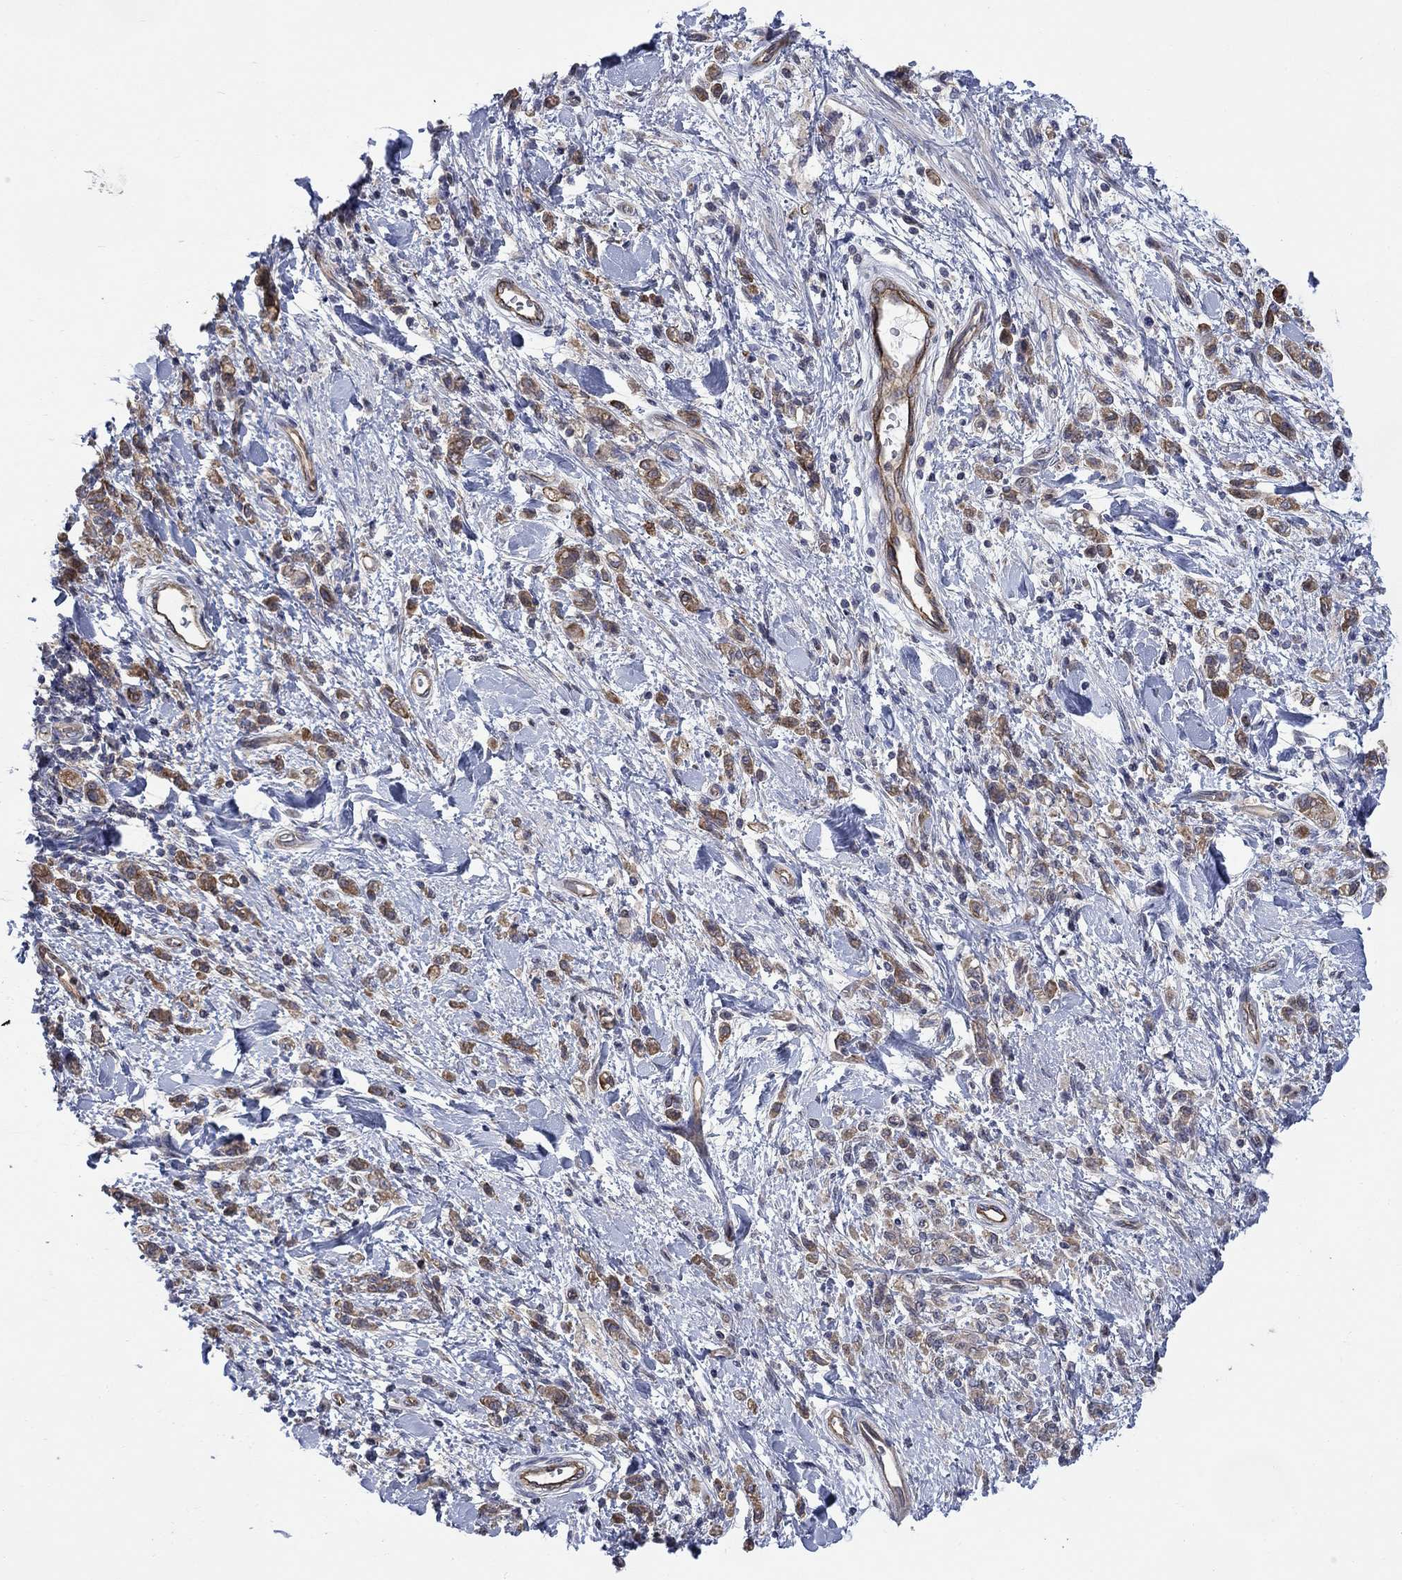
{"staining": {"intensity": "moderate", "quantity": ">75%", "location": "cytoplasmic/membranous"}, "tissue": "stomach cancer", "cell_type": "Tumor cells", "image_type": "cancer", "snomed": [{"axis": "morphology", "description": "Adenocarcinoma, NOS"}, {"axis": "topography", "description": "Stomach"}], "caption": "A high-resolution photomicrograph shows immunohistochemistry staining of adenocarcinoma (stomach), which shows moderate cytoplasmic/membranous staining in about >75% of tumor cells. The protein is shown in brown color, while the nuclei are stained blue.", "gene": "PDZD2", "patient": {"sex": "male", "age": 77}}